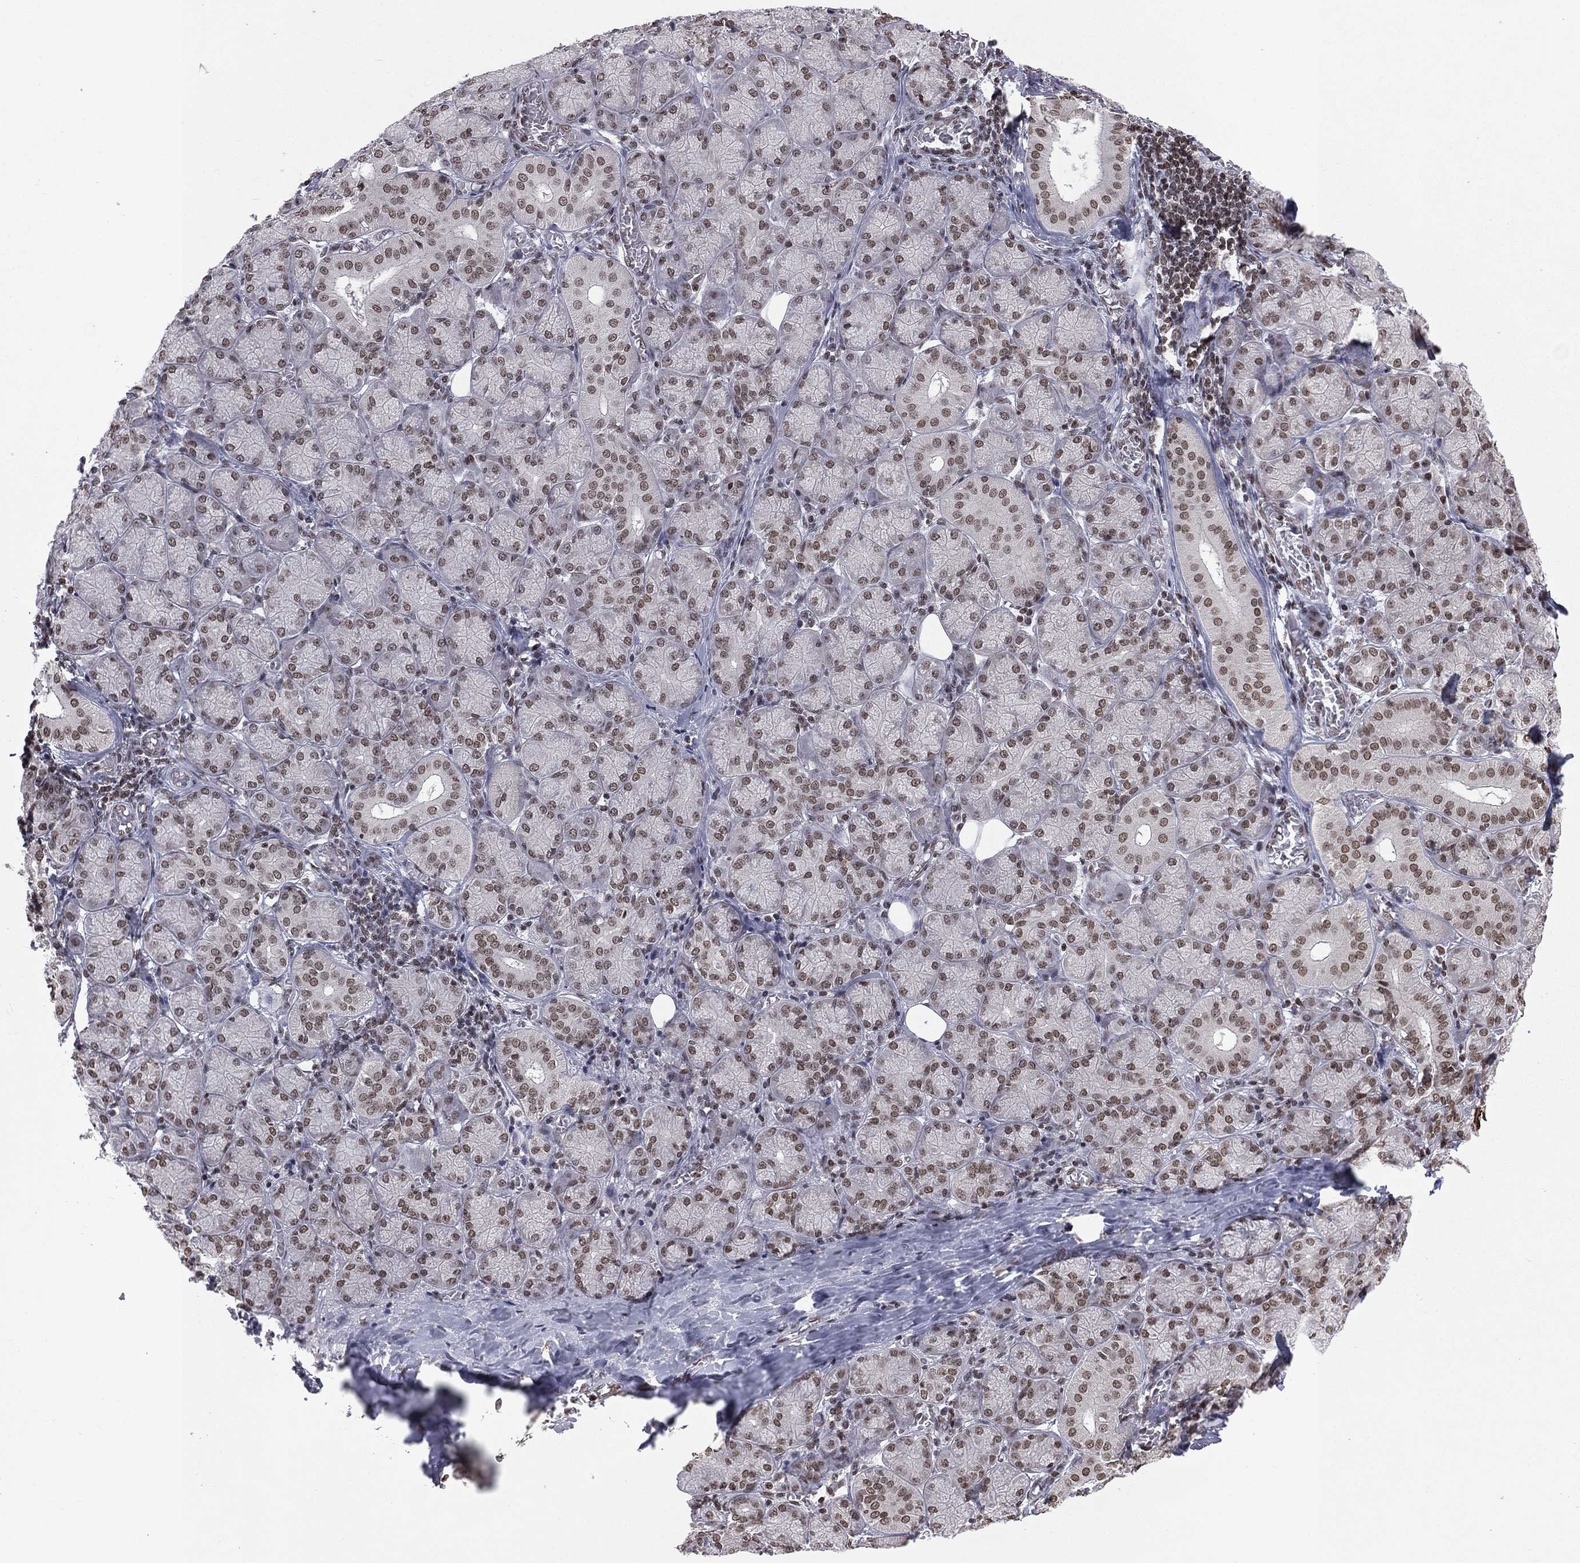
{"staining": {"intensity": "strong", "quantity": "25%-75%", "location": "nuclear"}, "tissue": "salivary gland", "cell_type": "Glandular cells", "image_type": "normal", "snomed": [{"axis": "morphology", "description": "Normal tissue, NOS"}, {"axis": "topography", "description": "Salivary gland"}, {"axis": "topography", "description": "Peripheral nerve tissue"}], "caption": "Approximately 25%-75% of glandular cells in benign salivary gland show strong nuclear protein positivity as visualized by brown immunohistochemical staining.", "gene": "RFX7", "patient": {"sex": "female", "age": 24}}